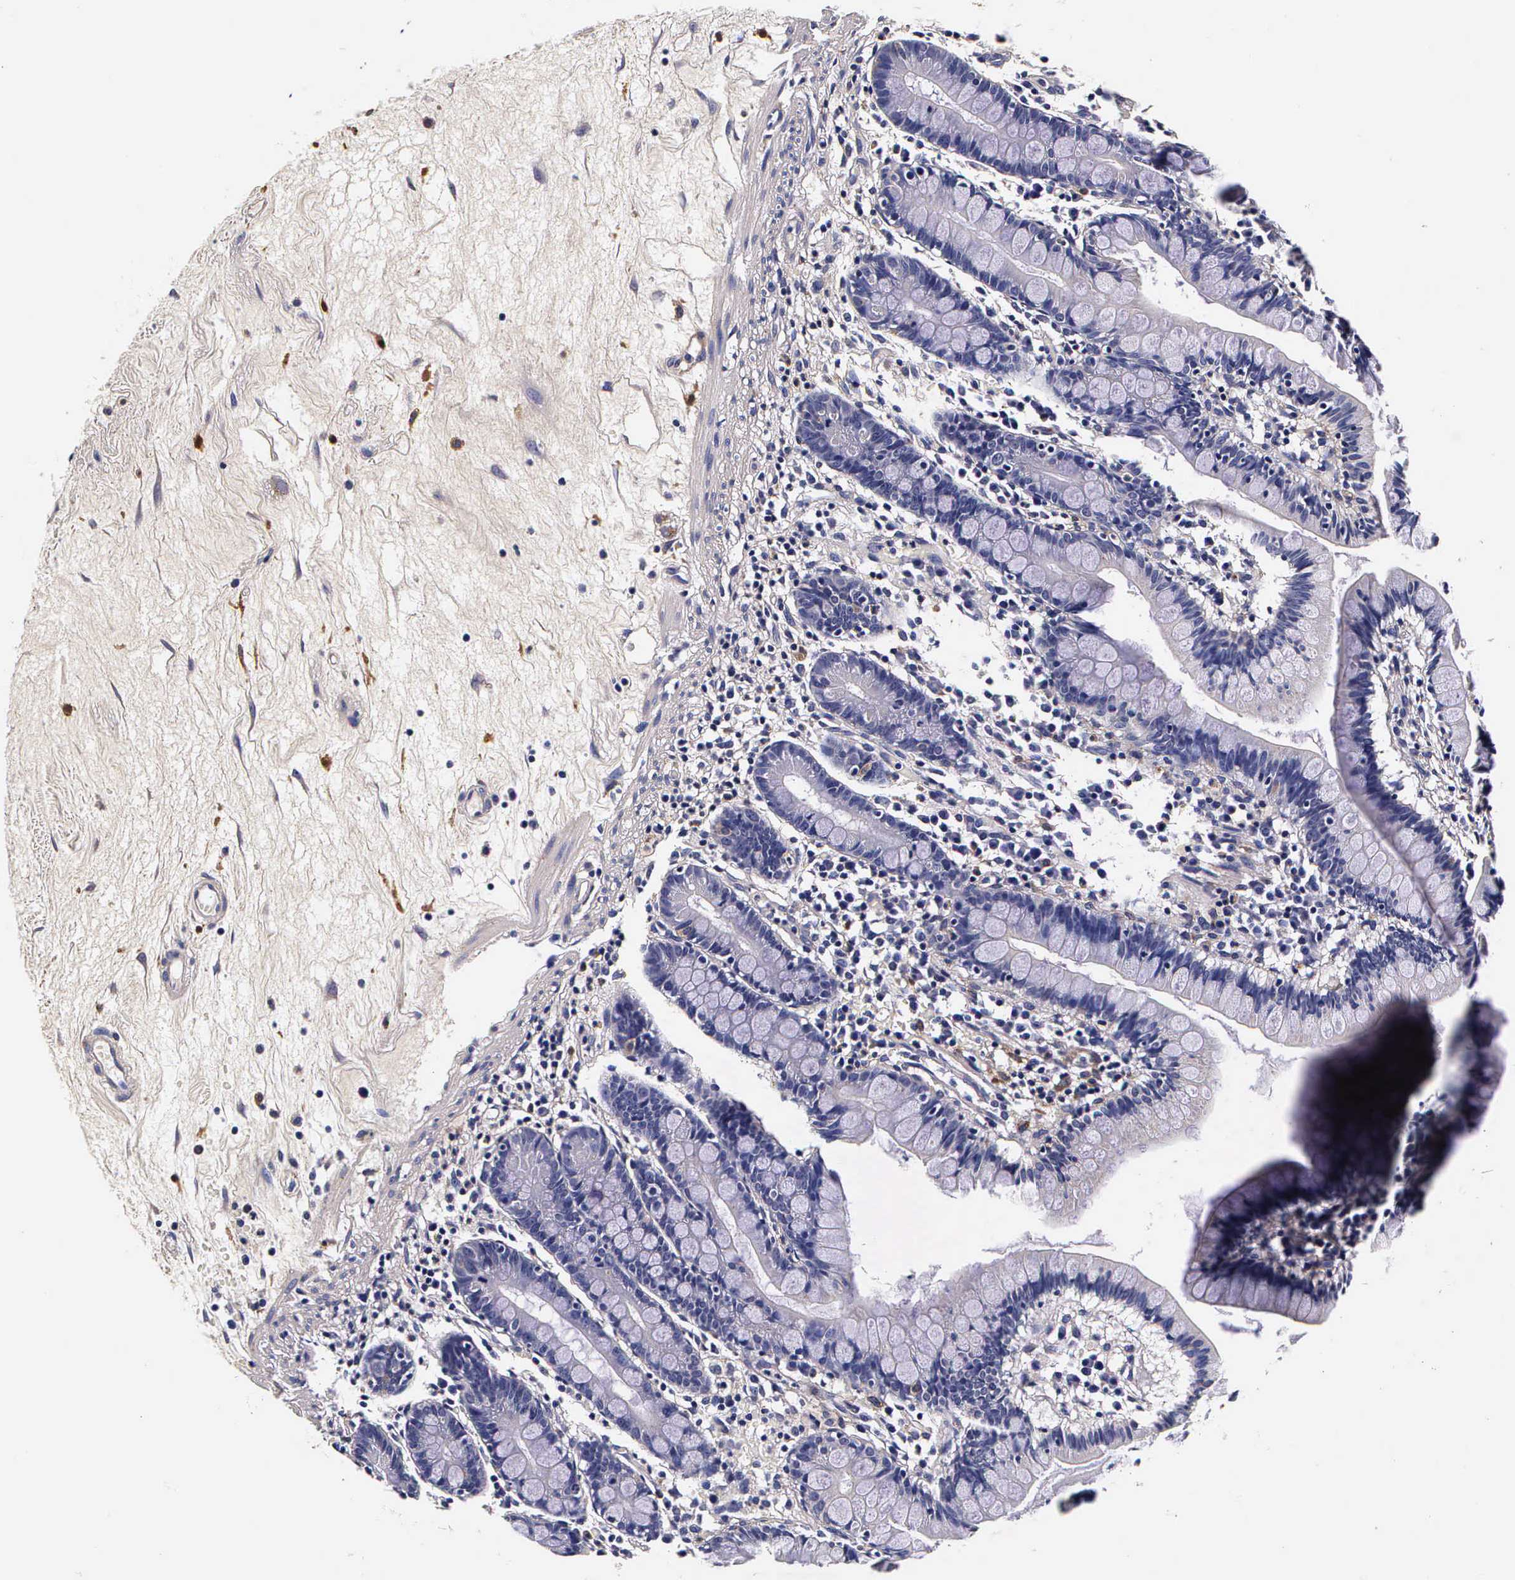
{"staining": {"intensity": "weak", "quantity": "<25%", "location": "cytoplasmic/membranous"}, "tissue": "small intestine", "cell_type": "Glandular cells", "image_type": "normal", "snomed": [{"axis": "morphology", "description": "Normal tissue, NOS"}, {"axis": "topography", "description": "Small intestine"}], "caption": "An IHC histopathology image of benign small intestine is shown. There is no staining in glandular cells of small intestine.", "gene": "CTSB", "patient": {"sex": "female", "age": 51}}